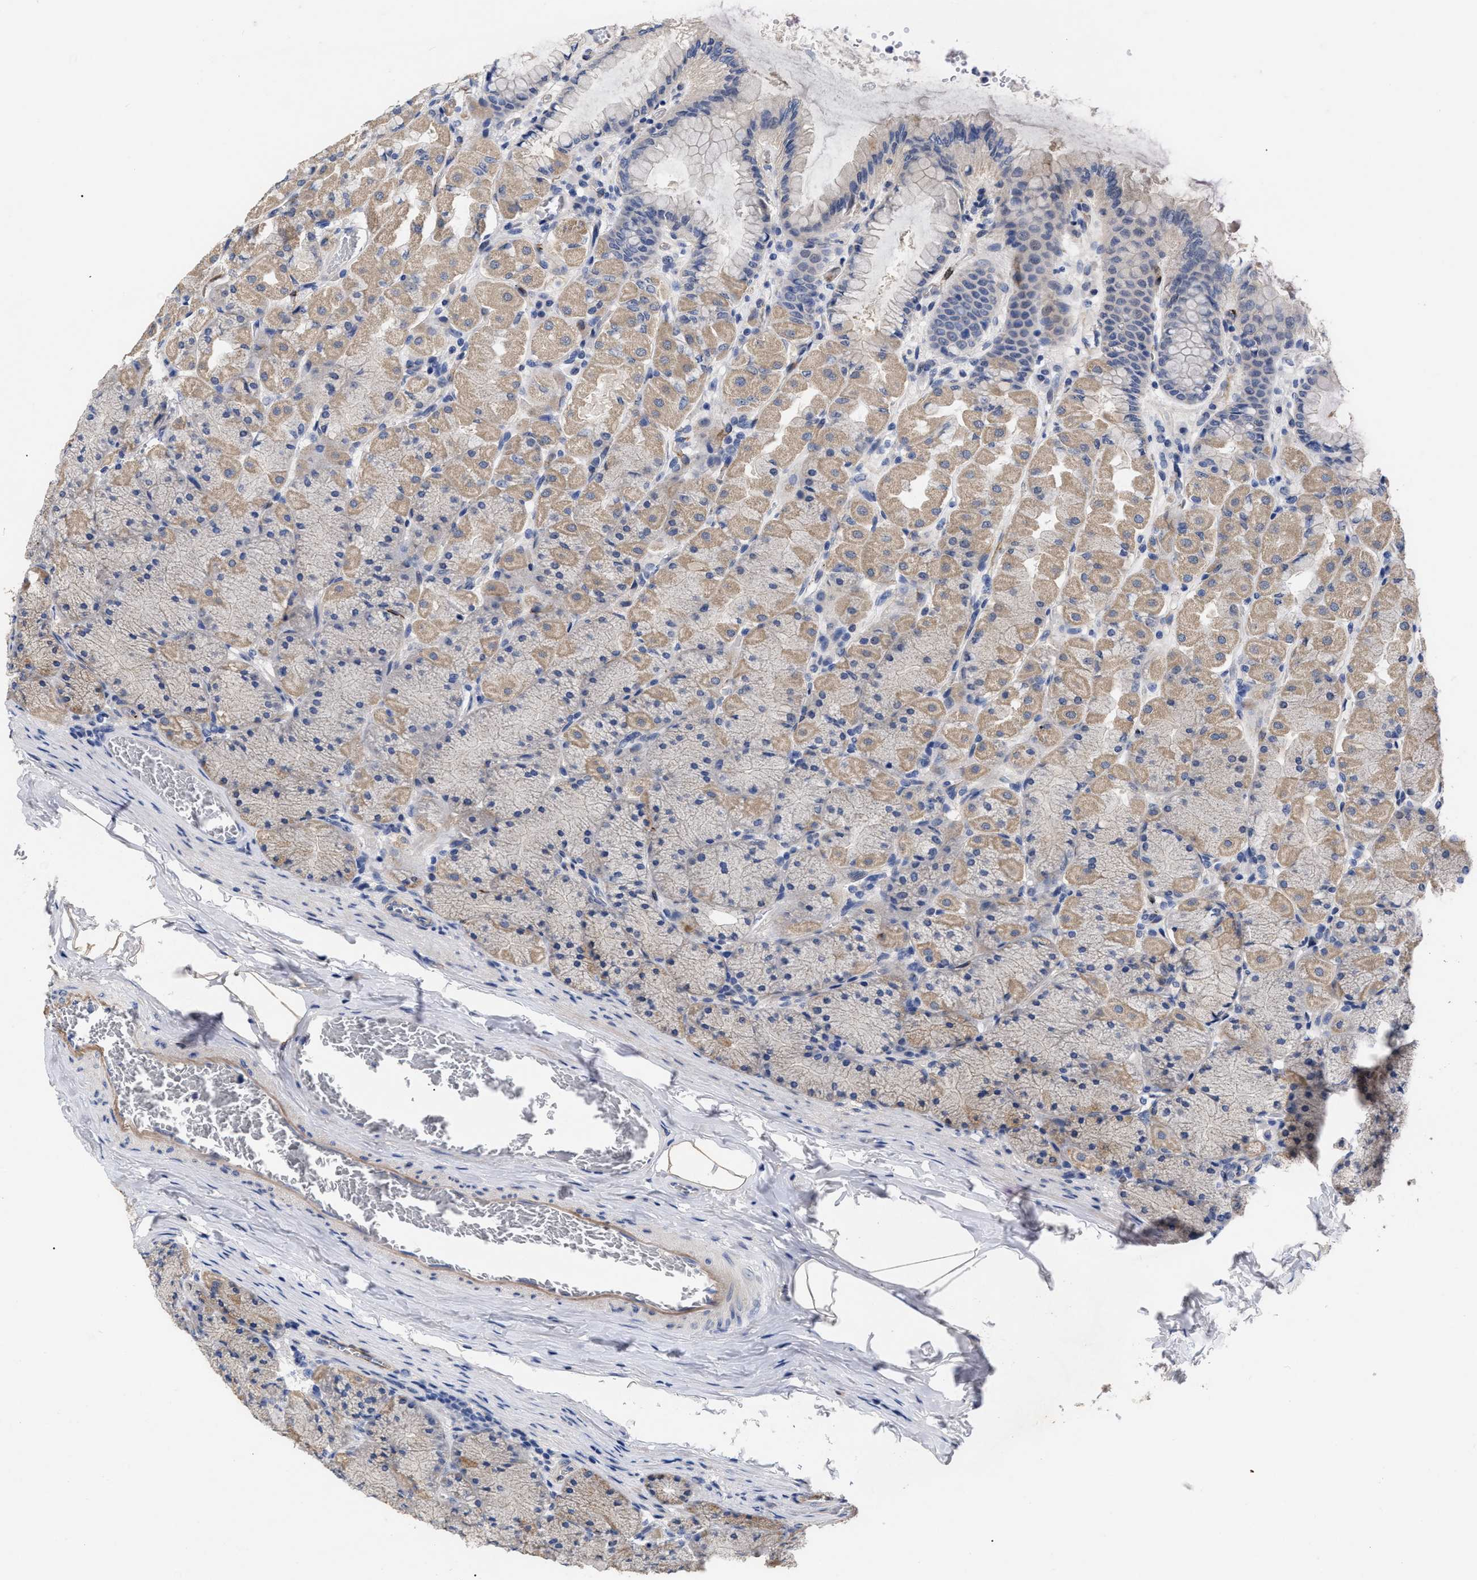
{"staining": {"intensity": "weak", "quantity": "25%-75%", "location": "cytoplasmic/membranous"}, "tissue": "stomach", "cell_type": "Glandular cells", "image_type": "normal", "snomed": [{"axis": "morphology", "description": "Normal tissue, NOS"}, {"axis": "topography", "description": "Stomach, upper"}], "caption": "Protein staining shows weak cytoplasmic/membranous positivity in approximately 25%-75% of glandular cells in normal stomach. (IHC, brightfield microscopy, high magnification).", "gene": "CCN5", "patient": {"sex": "female", "age": 56}}